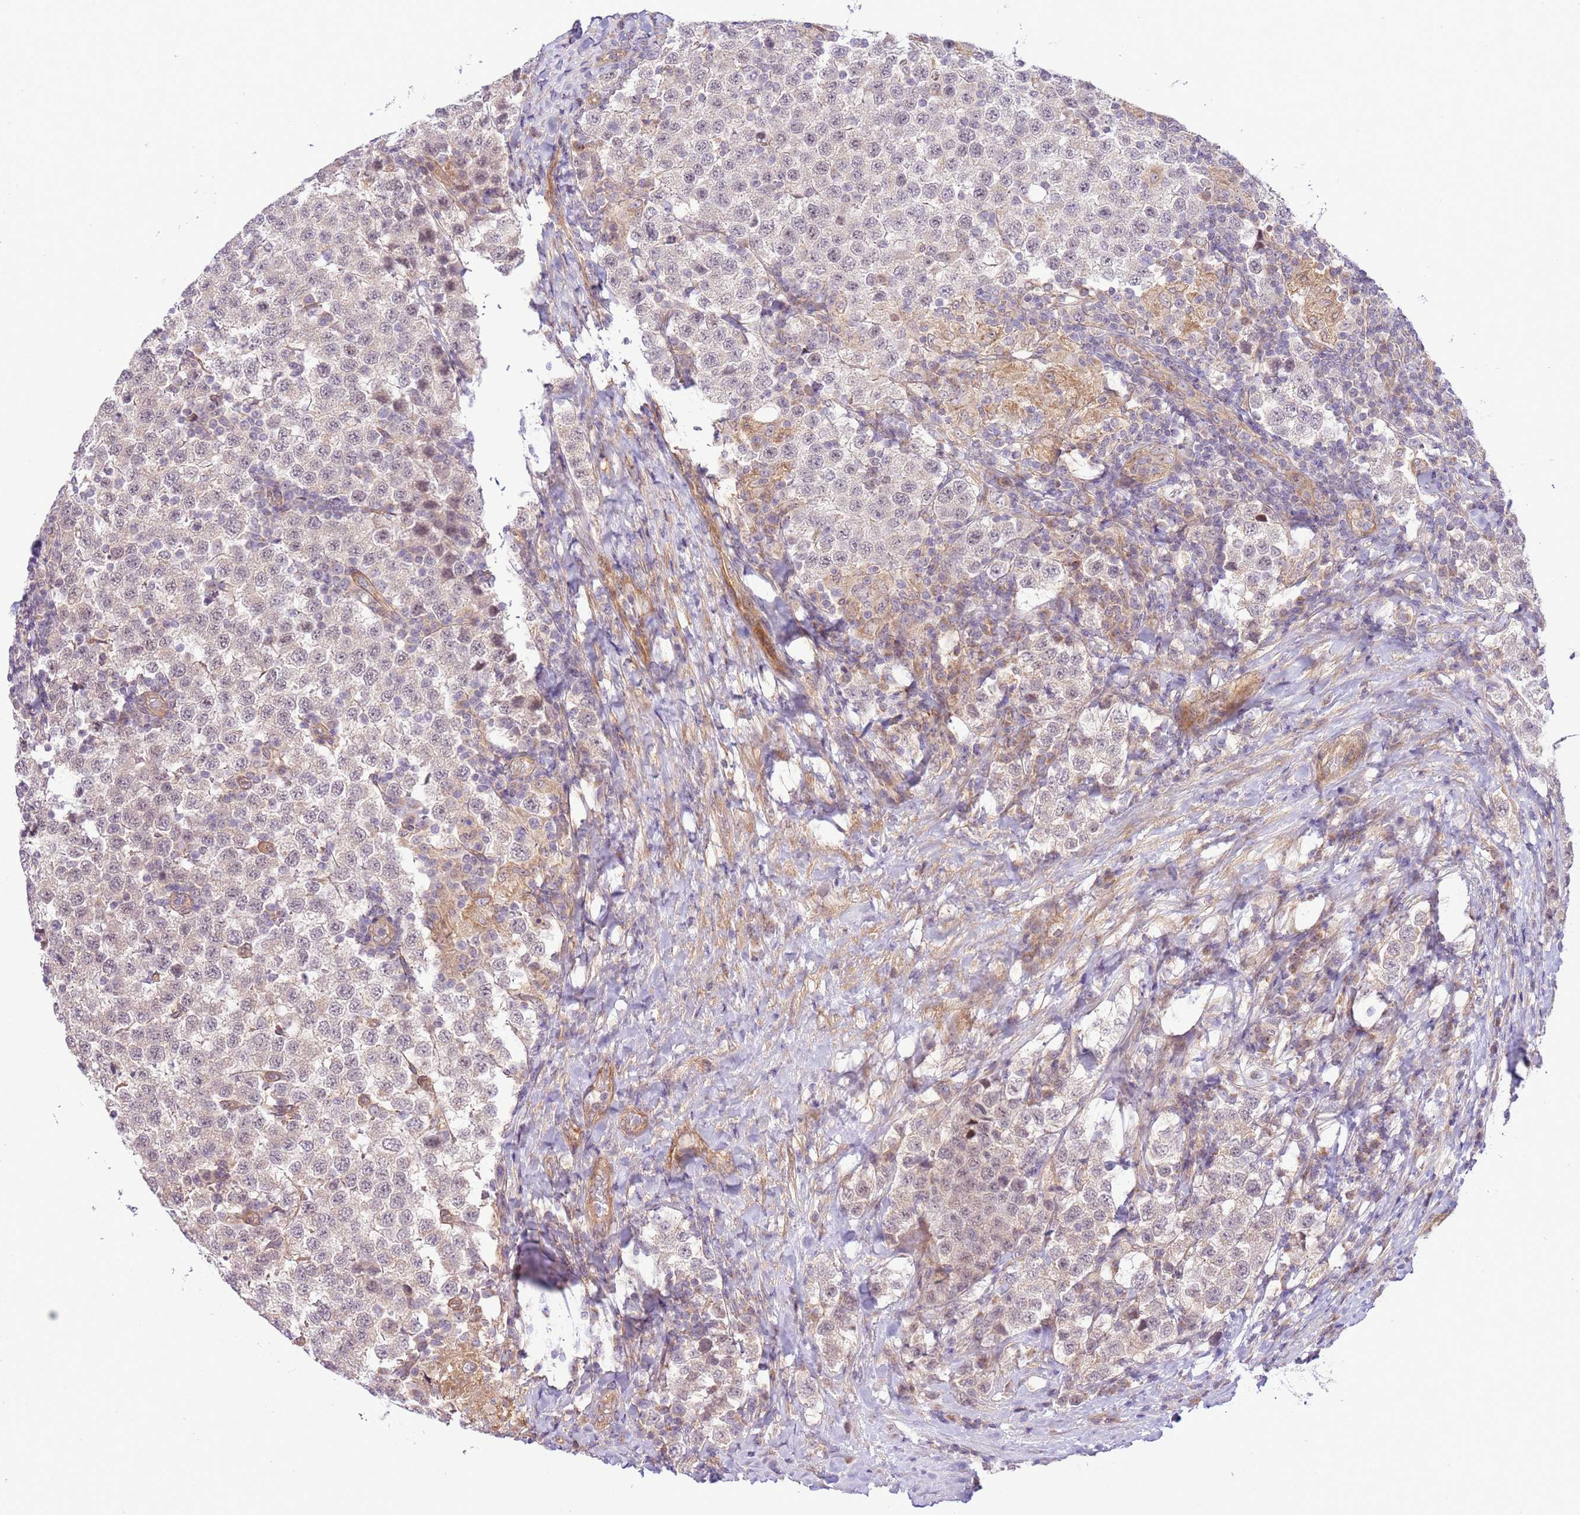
{"staining": {"intensity": "negative", "quantity": "none", "location": "none"}, "tissue": "testis cancer", "cell_type": "Tumor cells", "image_type": "cancer", "snomed": [{"axis": "morphology", "description": "Seminoma, NOS"}, {"axis": "topography", "description": "Testis"}], "caption": "Seminoma (testis) was stained to show a protein in brown. There is no significant expression in tumor cells.", "gene": "SCARA3", "patient": {"sex": "male", "age": 34}}